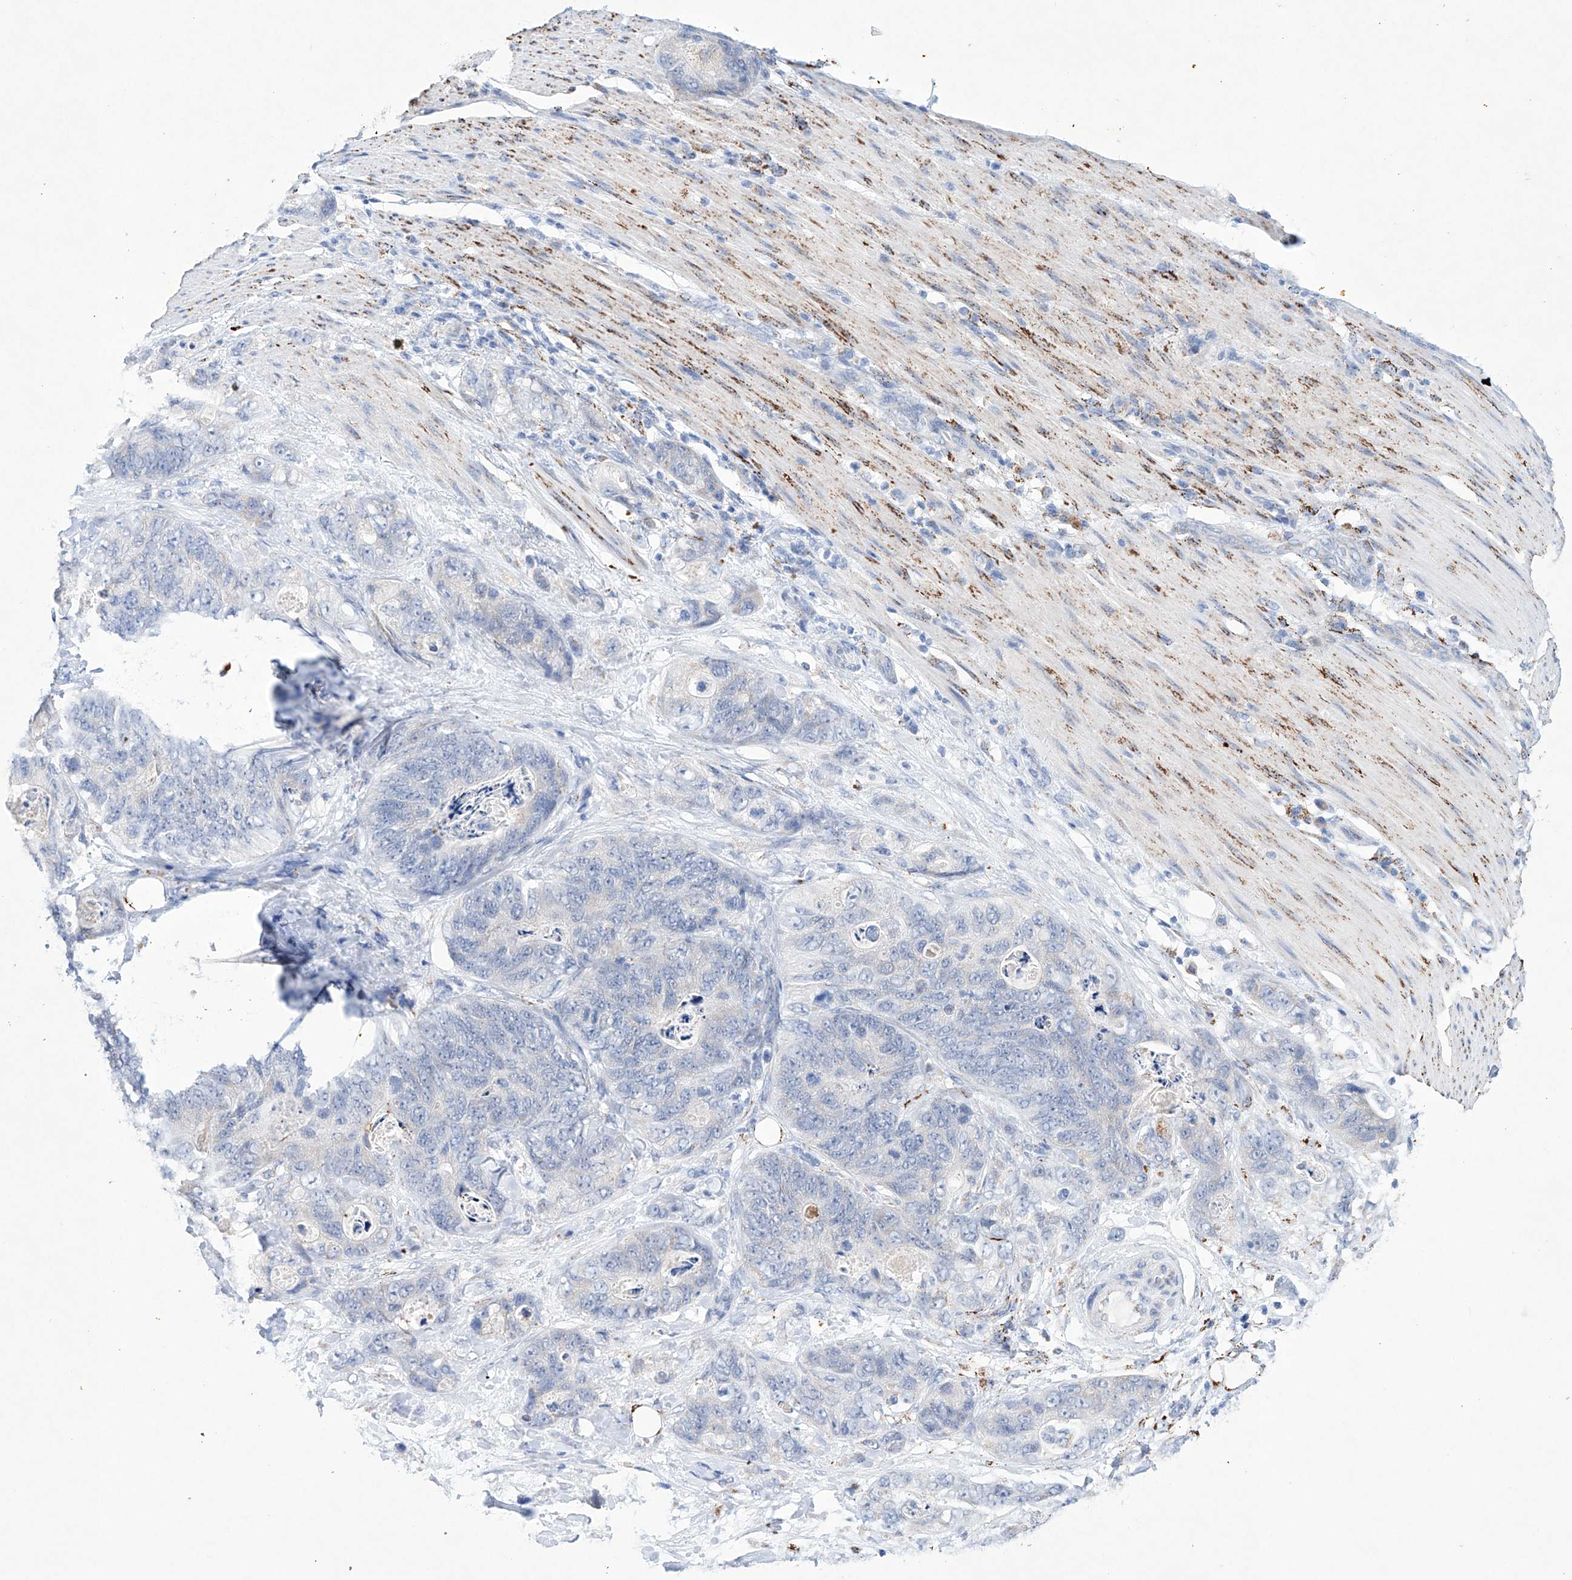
{"staining": {"intensity": "negative", "quantity": "none", "location": "none"}, "tissue": "stomach cancer", "cell_type": "Tumor cells", "image_type": "cancer", "snomed": [{"axis": "morphology", "description": "Normal tissue, NOS"}, {"axis": "morphology", "description": "Adenocarcinoma, NOS"}, {"axis": "topography", "description": "Stomach"}], "caption": "Immunohistochemistry (IHC) image of neoplastic tissue: human stomach cancer stained with DAB exhibits no significant protein positivity in tumor cells.", "gene": "NRROS", "patient": {"sex": "female", "age": 89}}